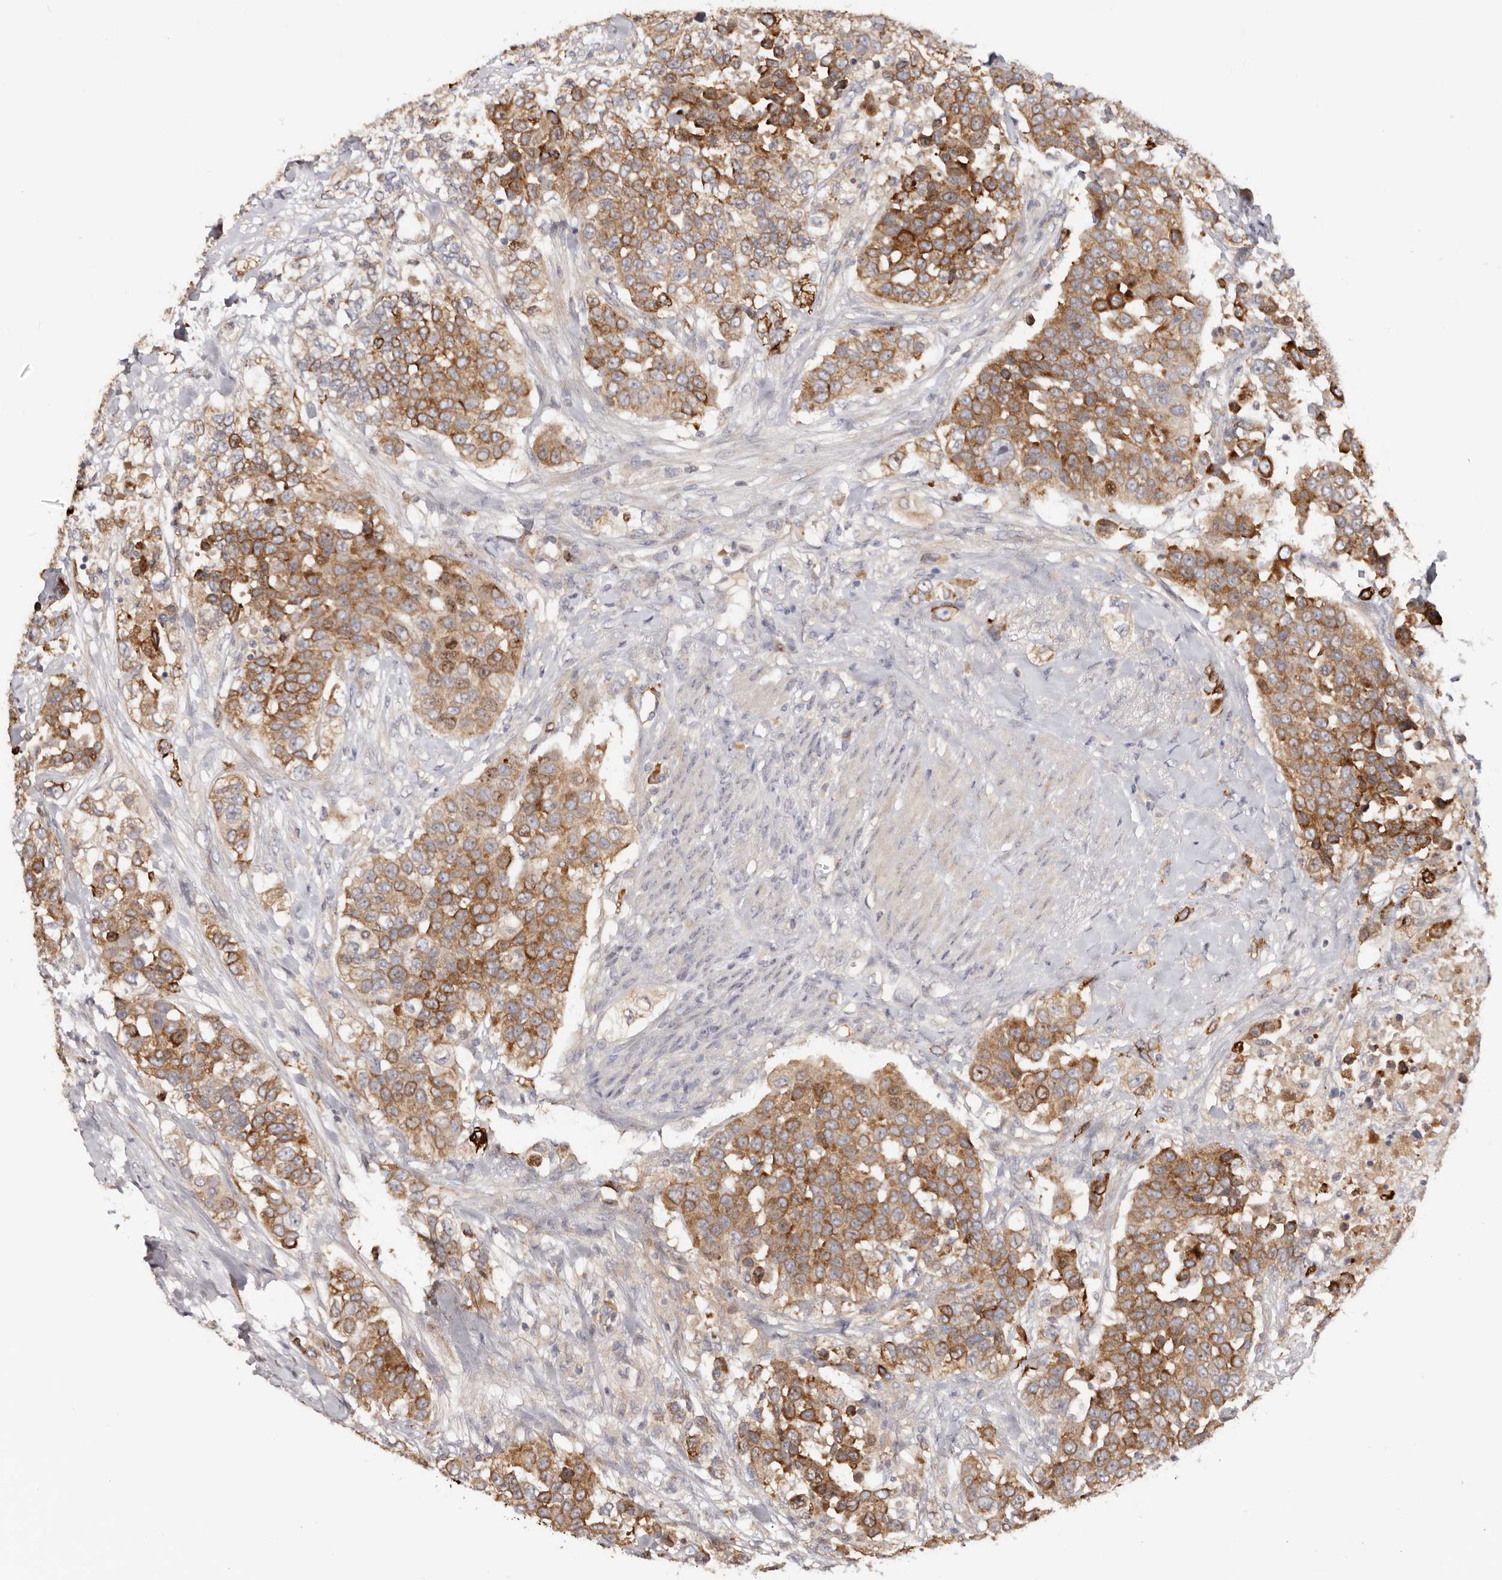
{"staining": {"intensity": "moderate", "quantity": ">75%", "location": "cytoplasmic/membranous"}, "tissue": "urothelial cancer", "cell_type": "Tumor cells", "image_type": "cancer", "snomed": [{"axis": "morphology", "description": "Urothelial carcinoma, High grade"}, {"axis": "topography", "description": "Urinary bladder"}], "caption": "This histopathology image reveals immunohistochemistry staining of urothelial cancer, with medium moderate cytoplasmic/membranous expression in approximately >75% of tumor cells.", "gene": "CCDC190", "patient": {"sex": "female", "age": 80}}